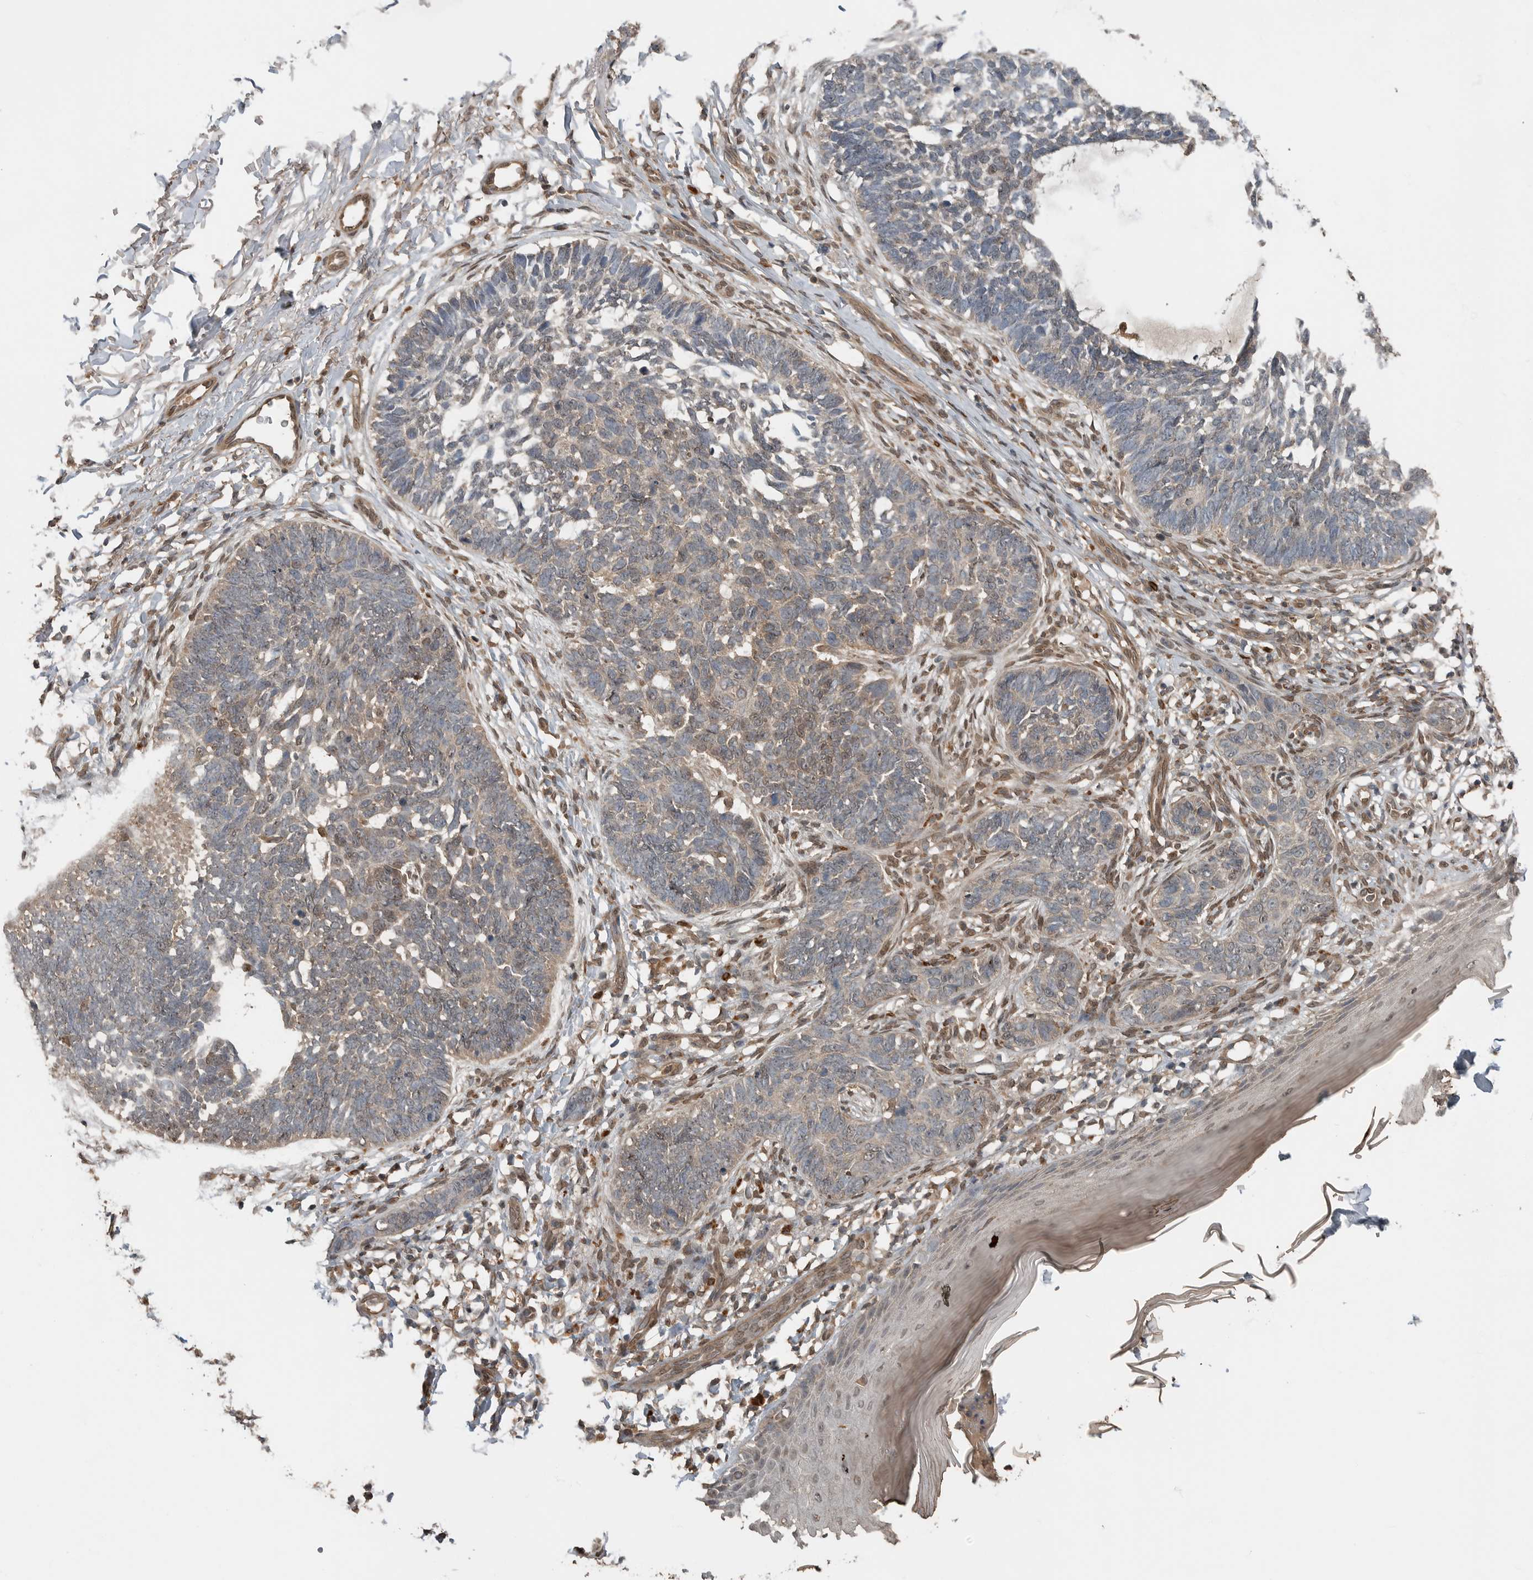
{"staining": {"intensity": "weak", "quantity": "<25%", "location": "cytoplasmic/membranous,nuclear"}, "tissue": "skin cancer", "cell_type": "Tumor cells", "image_type": "cancer", "snomed": [{"axis": "morphology", "description": "Normal tissue, NOS"}, {"axis": "morphology", "description": "Basal cell carcinoma"}, {"axis": "topography", "description": "Skin"}], "caption": "This is a micrograph of immunohistochemistry (IHC) staining of basal cell carcinoma (skin), which shows no expression in tumor cells. The staining was performed using DAB to visualize the protein expression in brown, while the nuclei were stained in blue with hematoxylin (Magnification: 20x).", "gene": "BLZF1", "patient": {"sex": "male", "age": 77}}